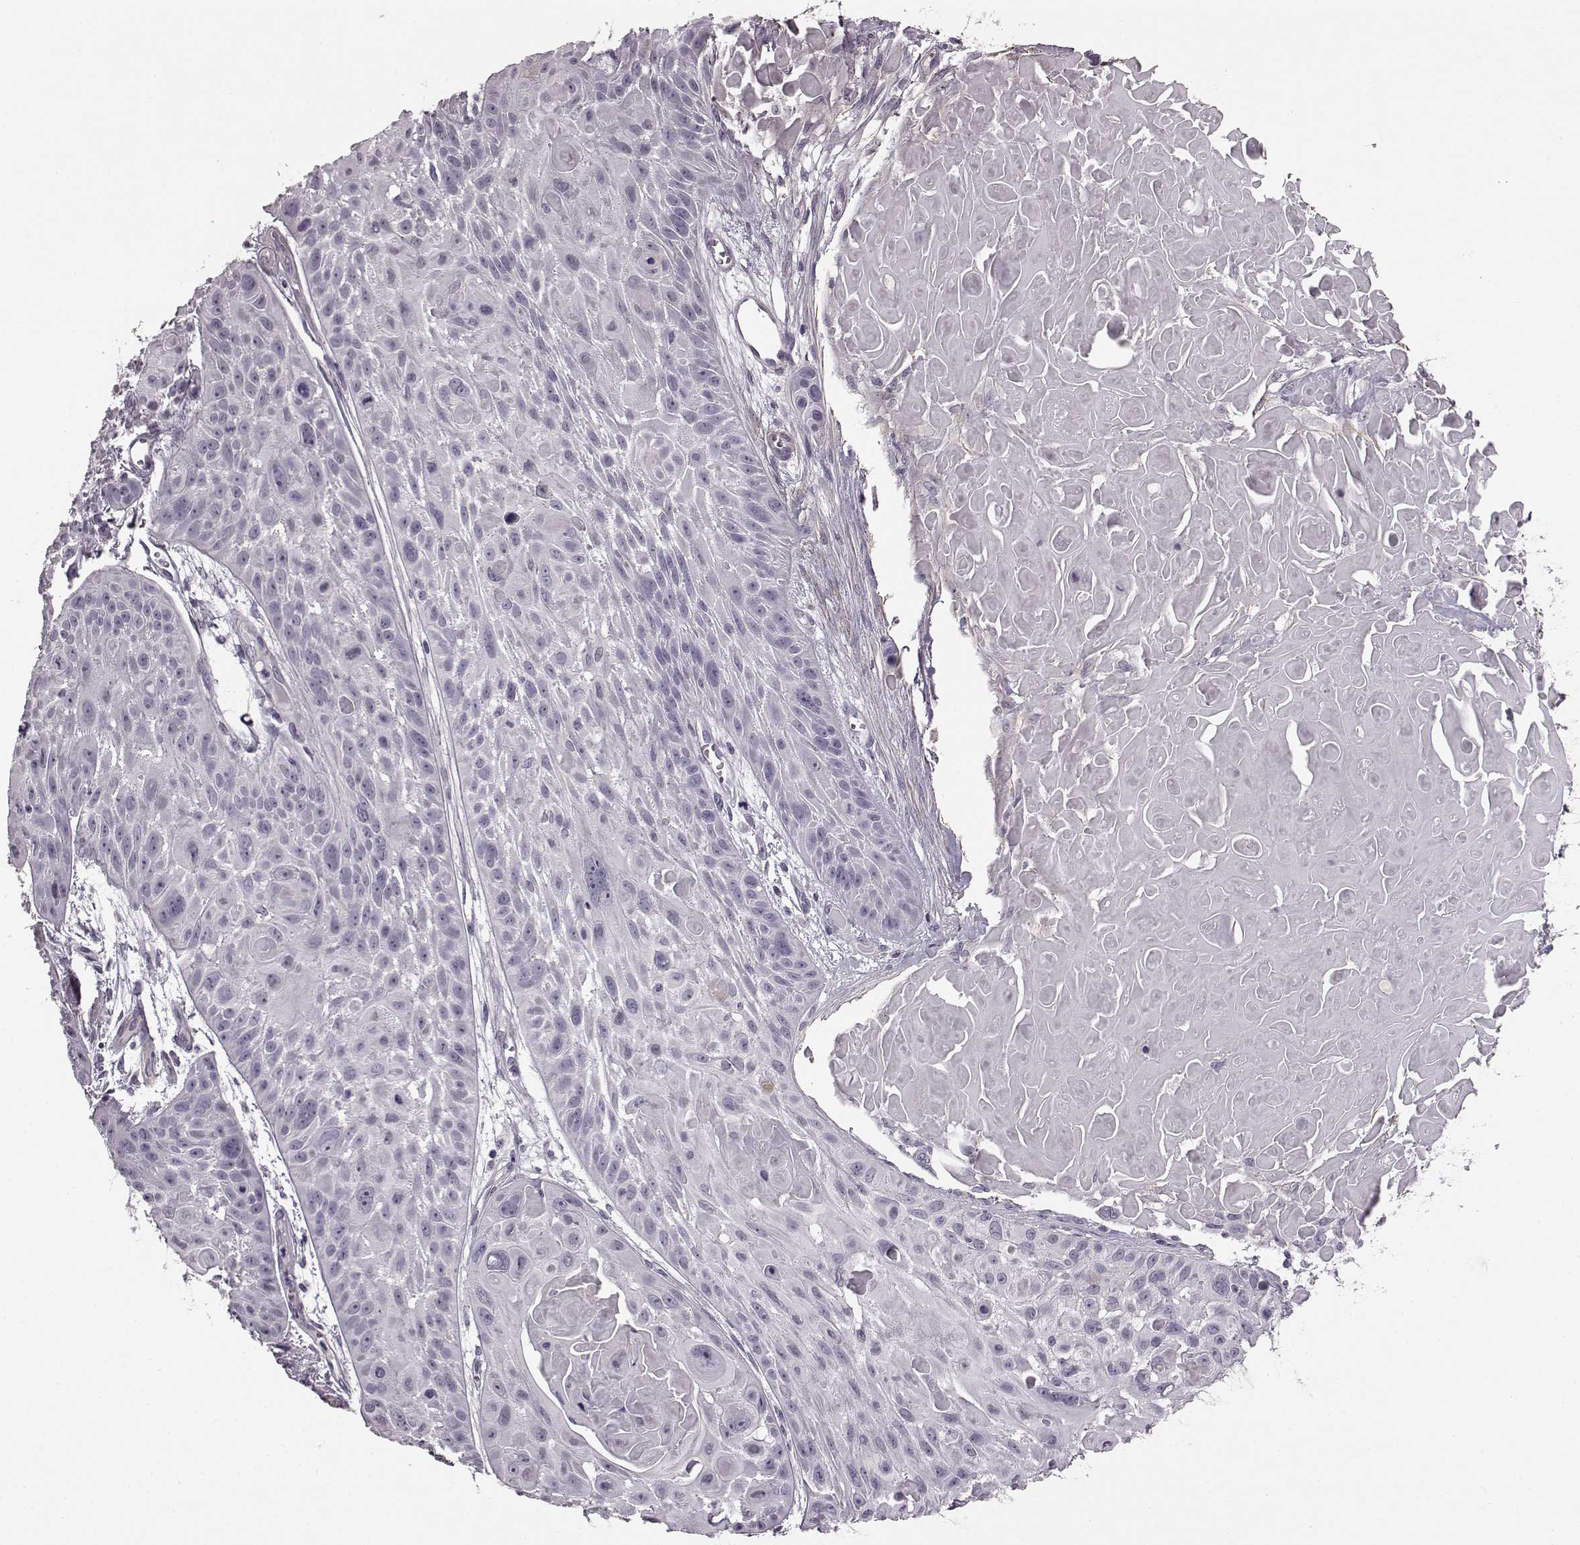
{"staining": {"intensity": "negative", "quantity": "none", "location": "none"}, "tissue": "skin cancer", "cell_type": "Tumor cells", "image_type": "cancer", "snomed": [{"axis": "morphology", "description": "Squamous cell carcinoma, NOS"}, {"axis": "topography", "description": "Skin"}, {"axis": "topography", "description": "Anal"}], "caption": "Immunohistochemistry (IHC) image of neoplastic tissue: human skin cancer stained with DAB (3,3'-diaminobenzidine) exhibits no significant protein staining in tumor cells.", "gene": "SLCO3A1", "patient": {"sex": "female", "age": 75}}